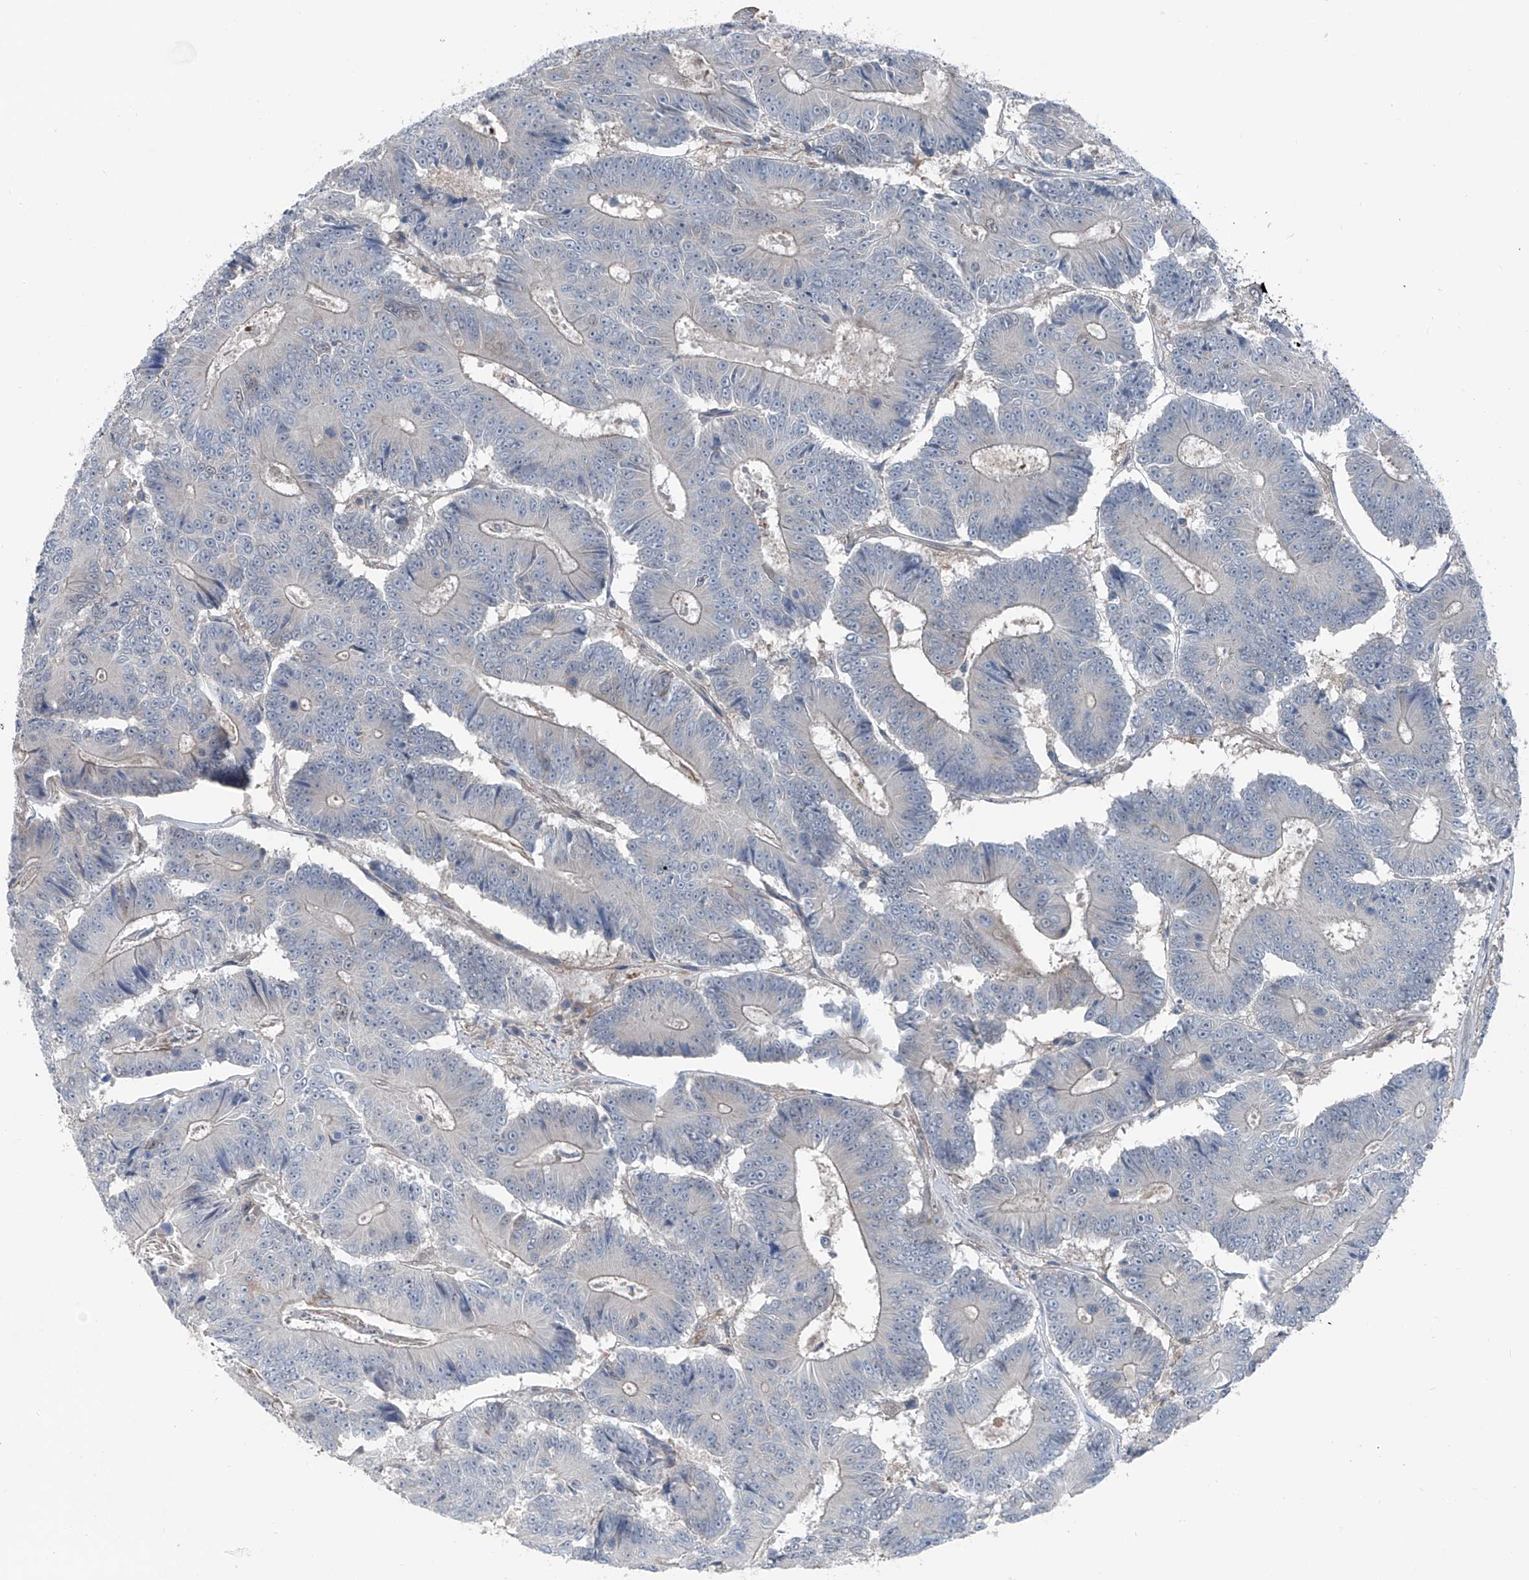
{"staining": {"intensity": "negative", "quantity": "none", "location": "none"}, "tissue": "colorectal cancer", "cell_type": "Tumor cells", "image_type": "cancer", "snomed": [{"axis": "morphology", "description": "Adenocarcinoma, NOS"}, {"axis": "topography", "description": "Colon"}], "caption": "A histopathology image of adenocarcinoma (colorectal) stained for a protein demonstrates no brown staining in tumor cells.", "gene": "HSPB11", "patient": {"sex": "male", "age": 83}}